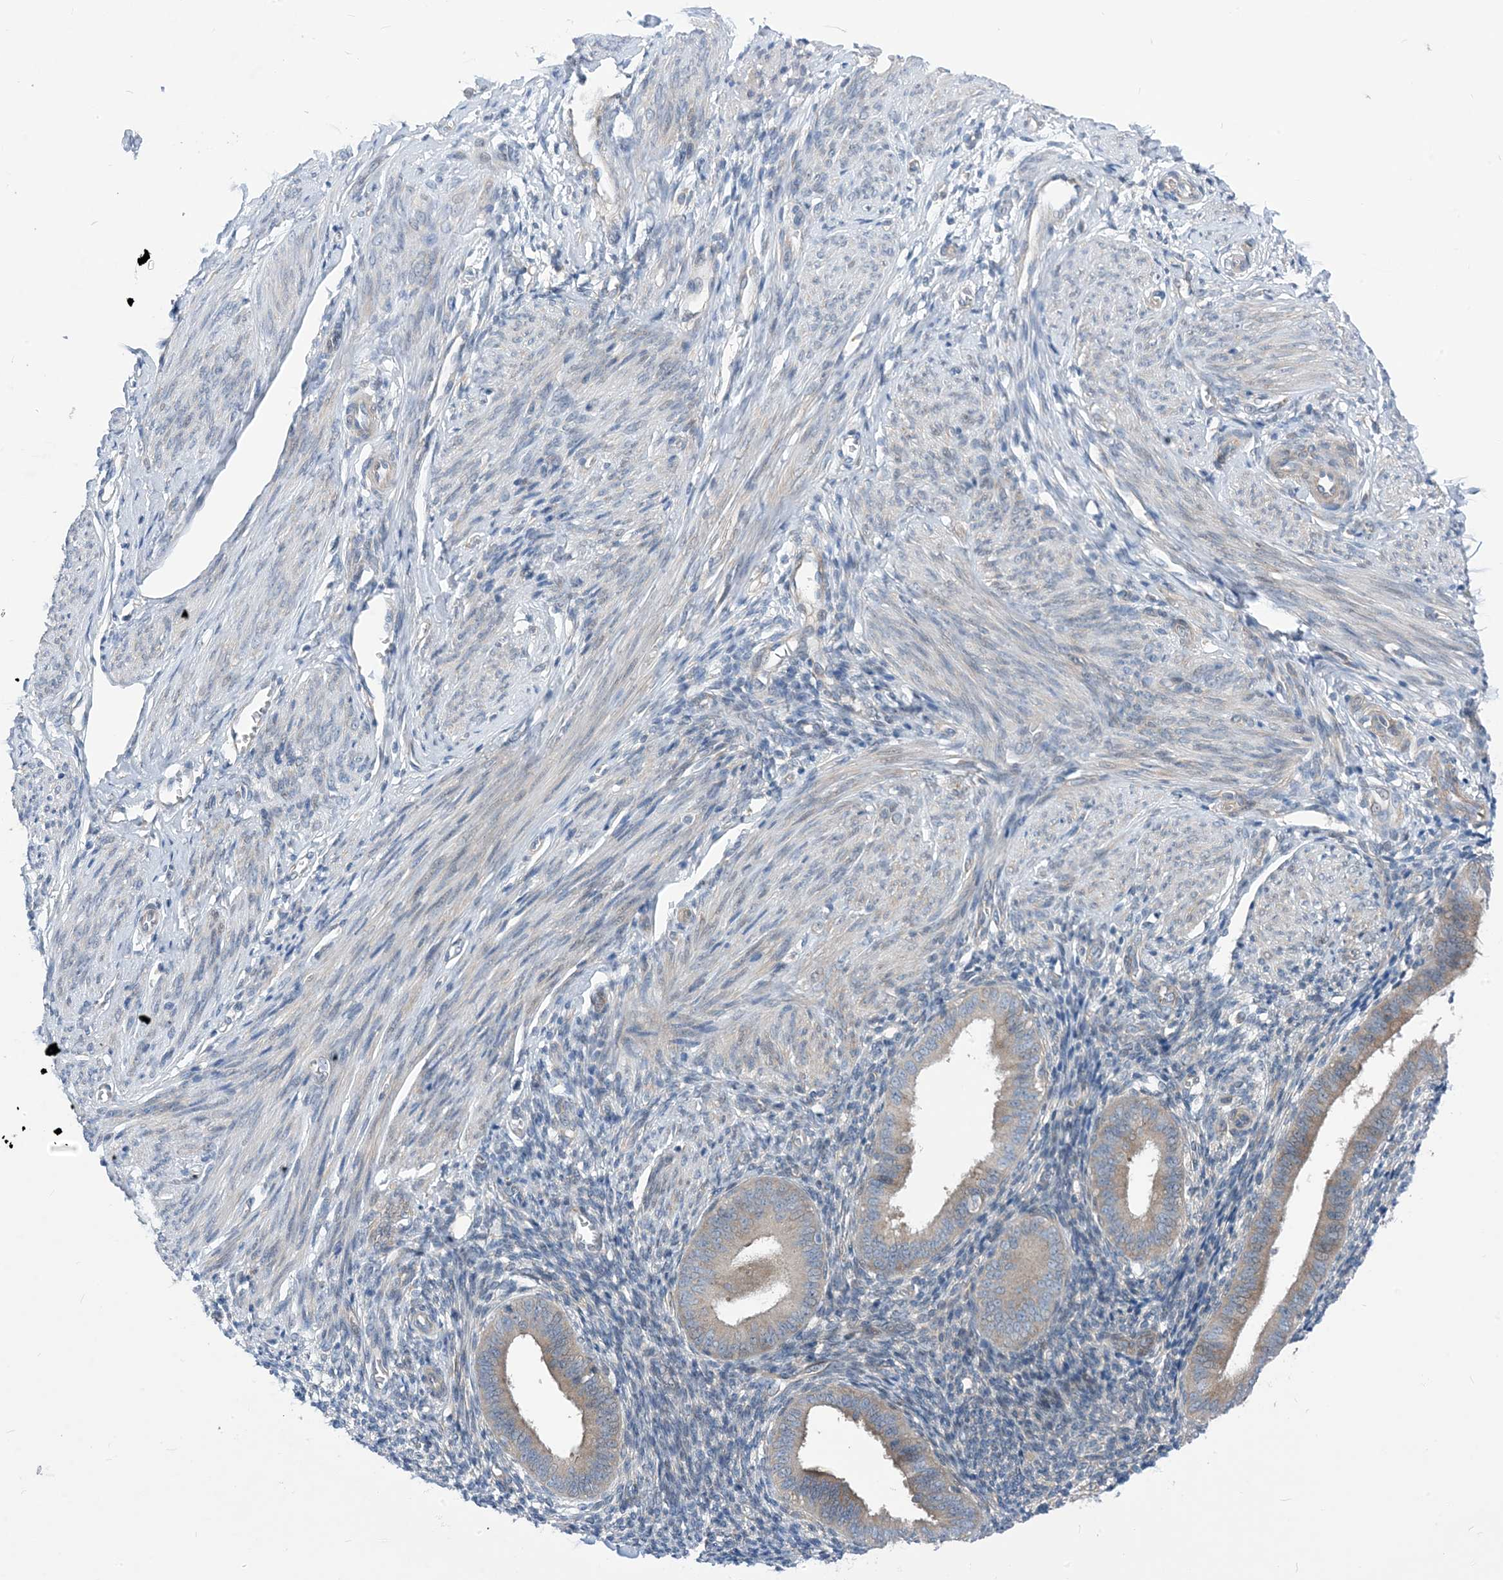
{"staining": {"intensity": "negative", "quantity": "none", "location": "none"}, "tissue": "endometrium", "cell_type": "Cells in endometrial stroma", "image_type": "normal", "snomed": [{"axis": "morphology", "description": "Normal tissue, NOS"}, {"axis": "topography", "description": "Uterus"}, {"axis": "topography", "description": "Endometrium"}], "caption": "High power microscopy micrograph of an immunohistochemistry histopathology image of unremarkable endometrium, revealing no significant staining in cells in endometrial stroma.", "gene": "PLEKHA3", "patient": {"sex": "female", "age": 48}}